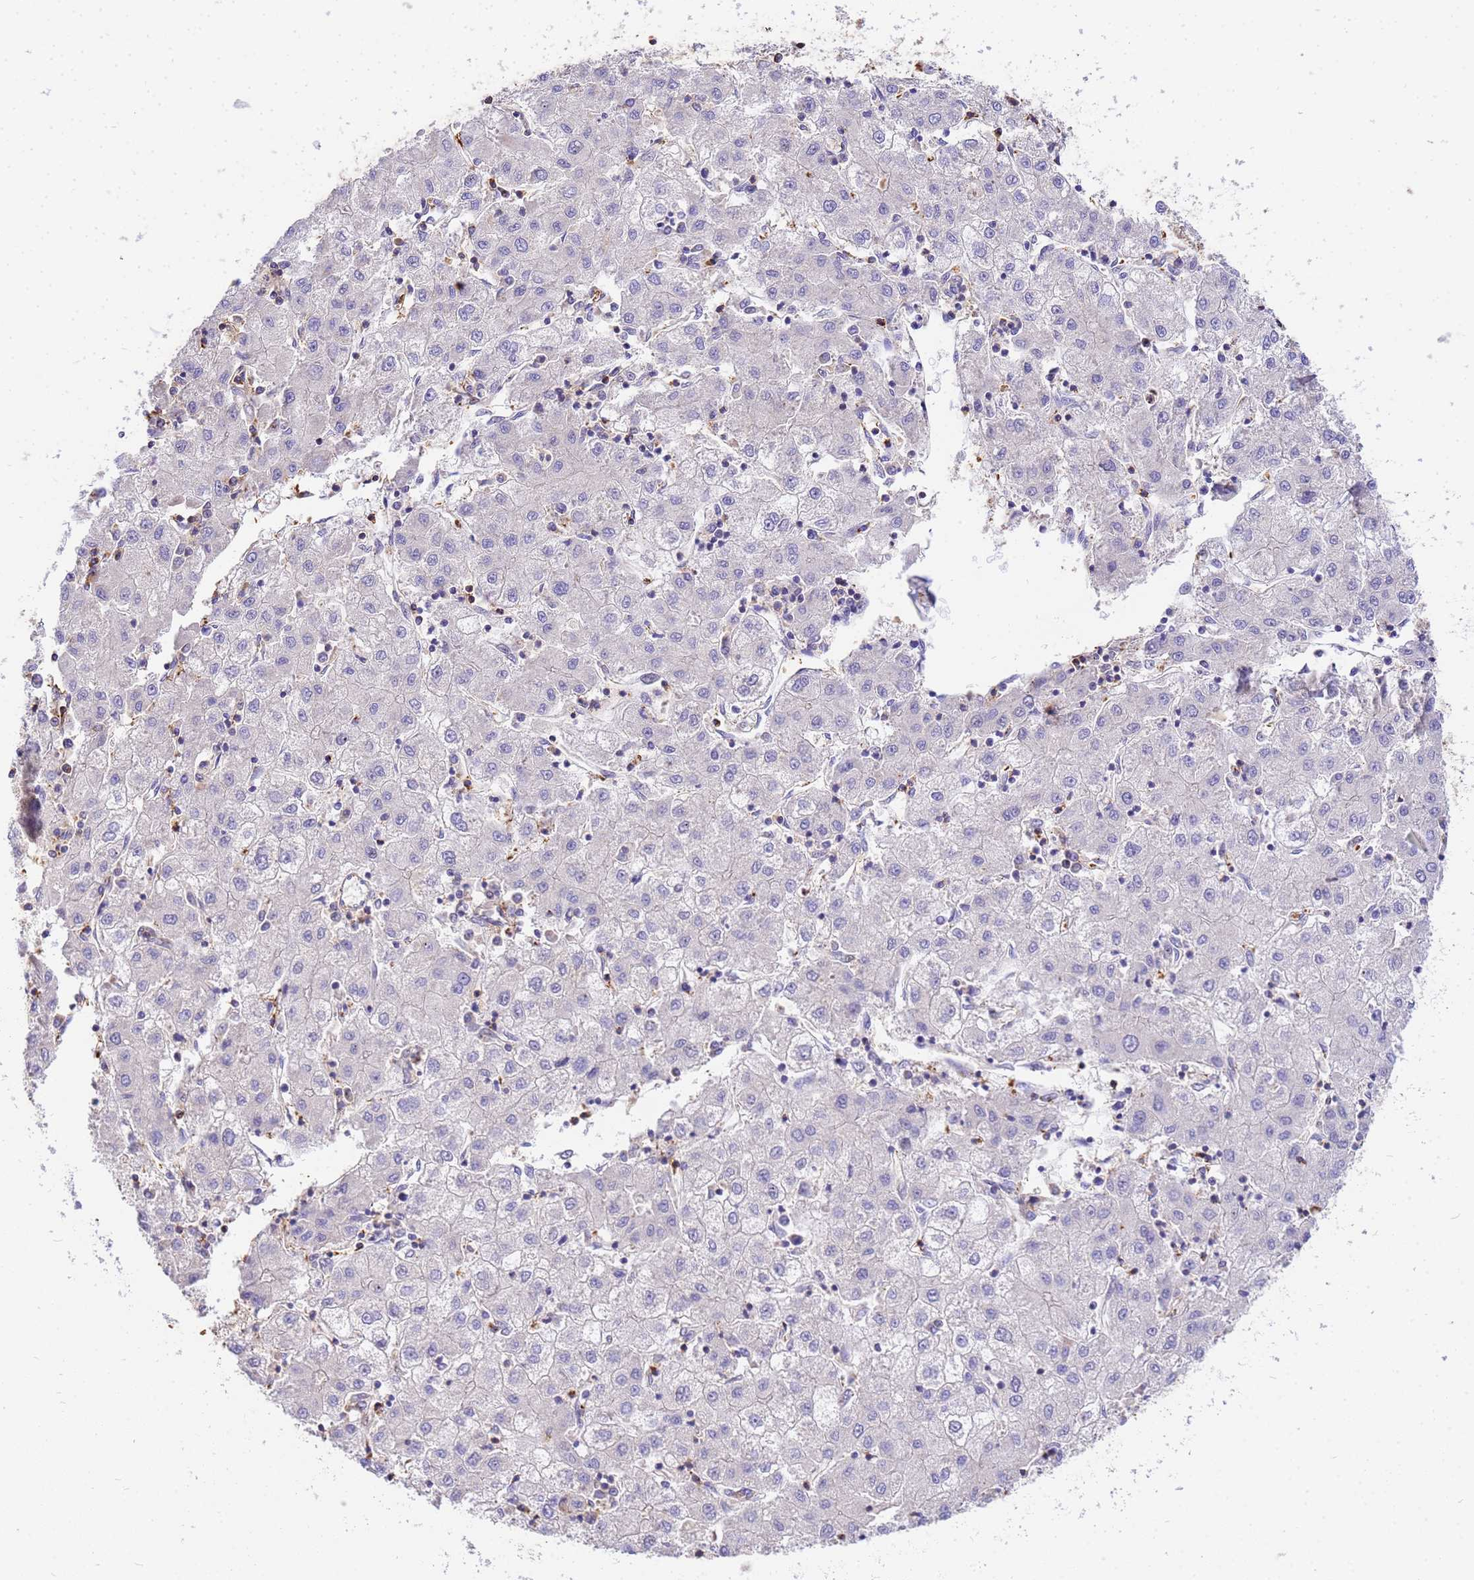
{"staining": {"intensity": "negative", "quantity": "none", "location": "none"}, "tissue": "liver cancer", "cell_type": "Tumor cells", "image_type": "cancer", "snomed": [{"axis": "morphology", "description": "Carcinoma, Hepatocellular, NOS"}, {"axis": "topography", "description": "Liver"}], "caption": "DAB immunohistochemical staining of human liver cancer demonstrates no significant expression in tumor cells.", "gene": "WDR64", "patient": {"sex": "male", "age": 72}}